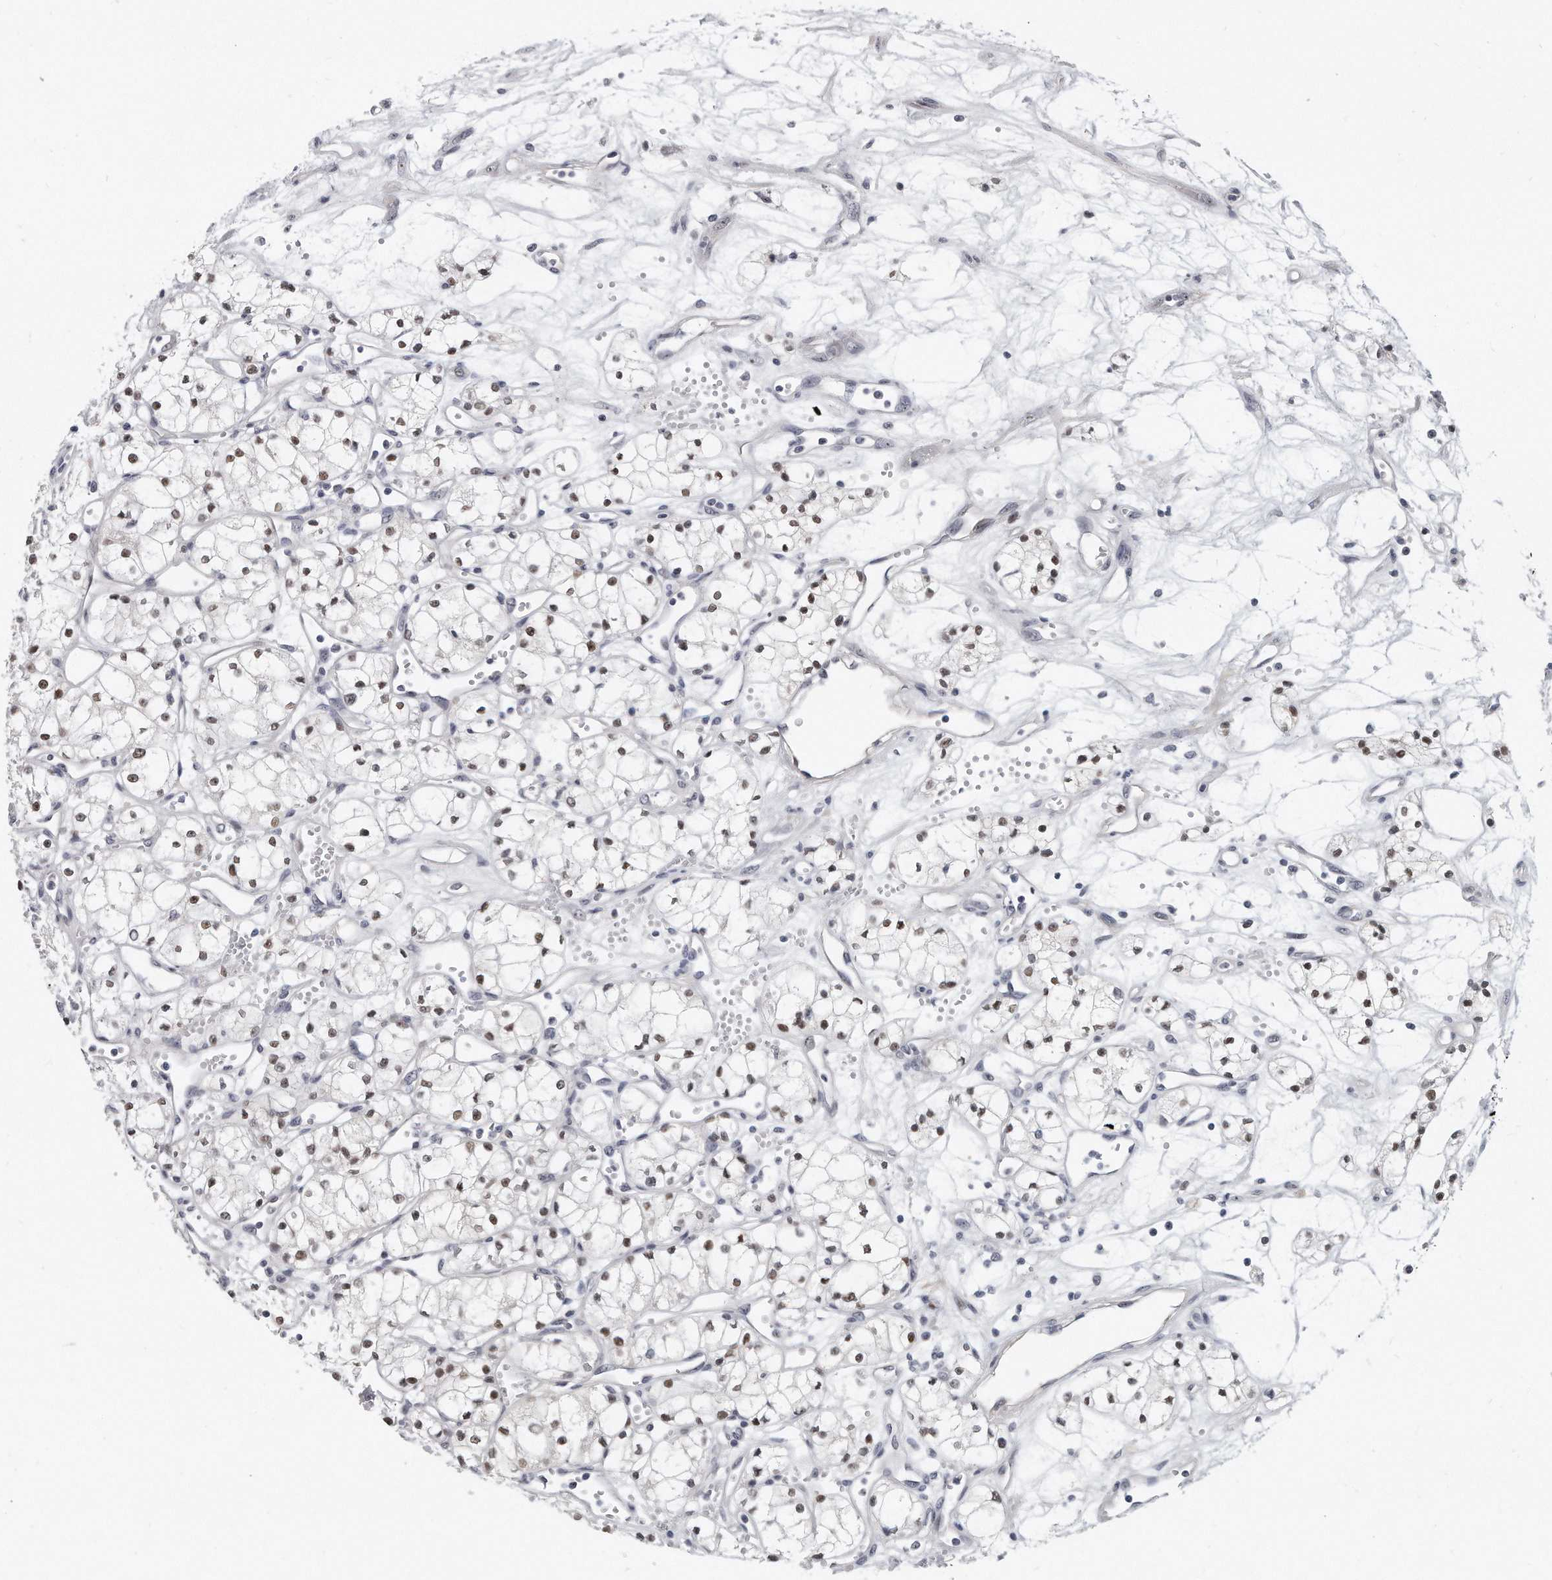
{"staining": {"intensity": "moderate", "quantity": ">75%", "location": "nuclear"}, "tissue": "renal cancer", "cell_type": "Tumor cells", "image_type": "cancer", "snomed": [{"axis": "morphology", "description": "Adenocarcinoma, NOS"}, {"axis": "topography", "description": "Kidney"}], "caption": "Renal cancer was stained to show a protein in brown. There is medium levels of moderate nuclear staining in about >75% of tumor cells. (Stains: DAB (3,3'-diaminobenzidine) in brown, nuclei in blue, Microscopy: brightfield microscopy at high magnification).", "gene": "TFCP2L1", "patient": {"sex": "male", "age": 59}}